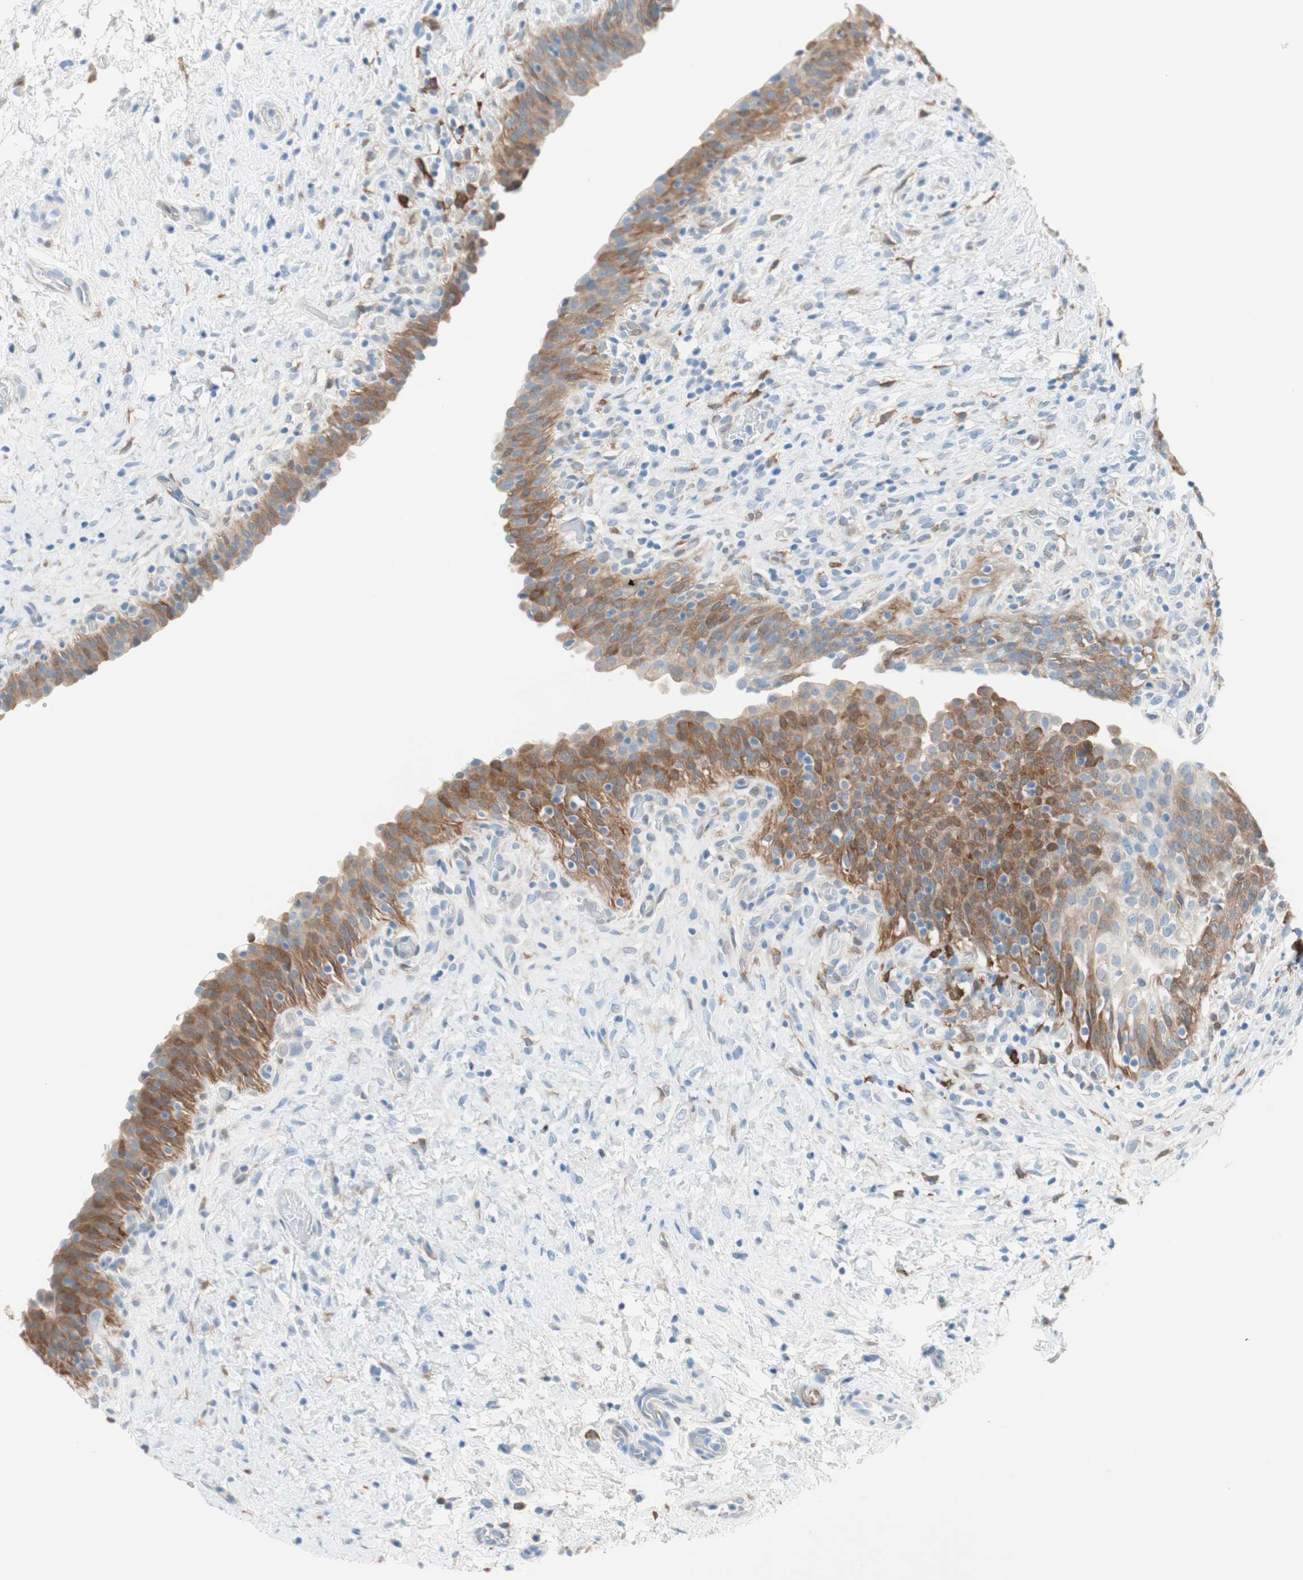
{"staining": {"intensity": "strong", "quantity": "25%-75%", "location": "cytoplasmic/membranous"}, "tissue": "urinary bladder", "cell_type": "Urothelial cells", "image_type": "normal", "snomed": [{"axis": "morphology", "description": "Normal tissue, NOS"}, {"axis": "topography", "description": "Urinary bladder"}], "caption": "Immunohistochemical staining of unremarkable human urinary bladder shows 25%-75% levels of strong cytoplasmic/membranous protein staining in approximately 25%-75% of urothelial cells. The staining was performed using DAB (3,3'-diaminobenzidine), with brown indicating positive protein expression. Nuclei are stained blue with hematoxylin.", "gene": "GLUL", "patient": {"sex": "male", "age": 51}}